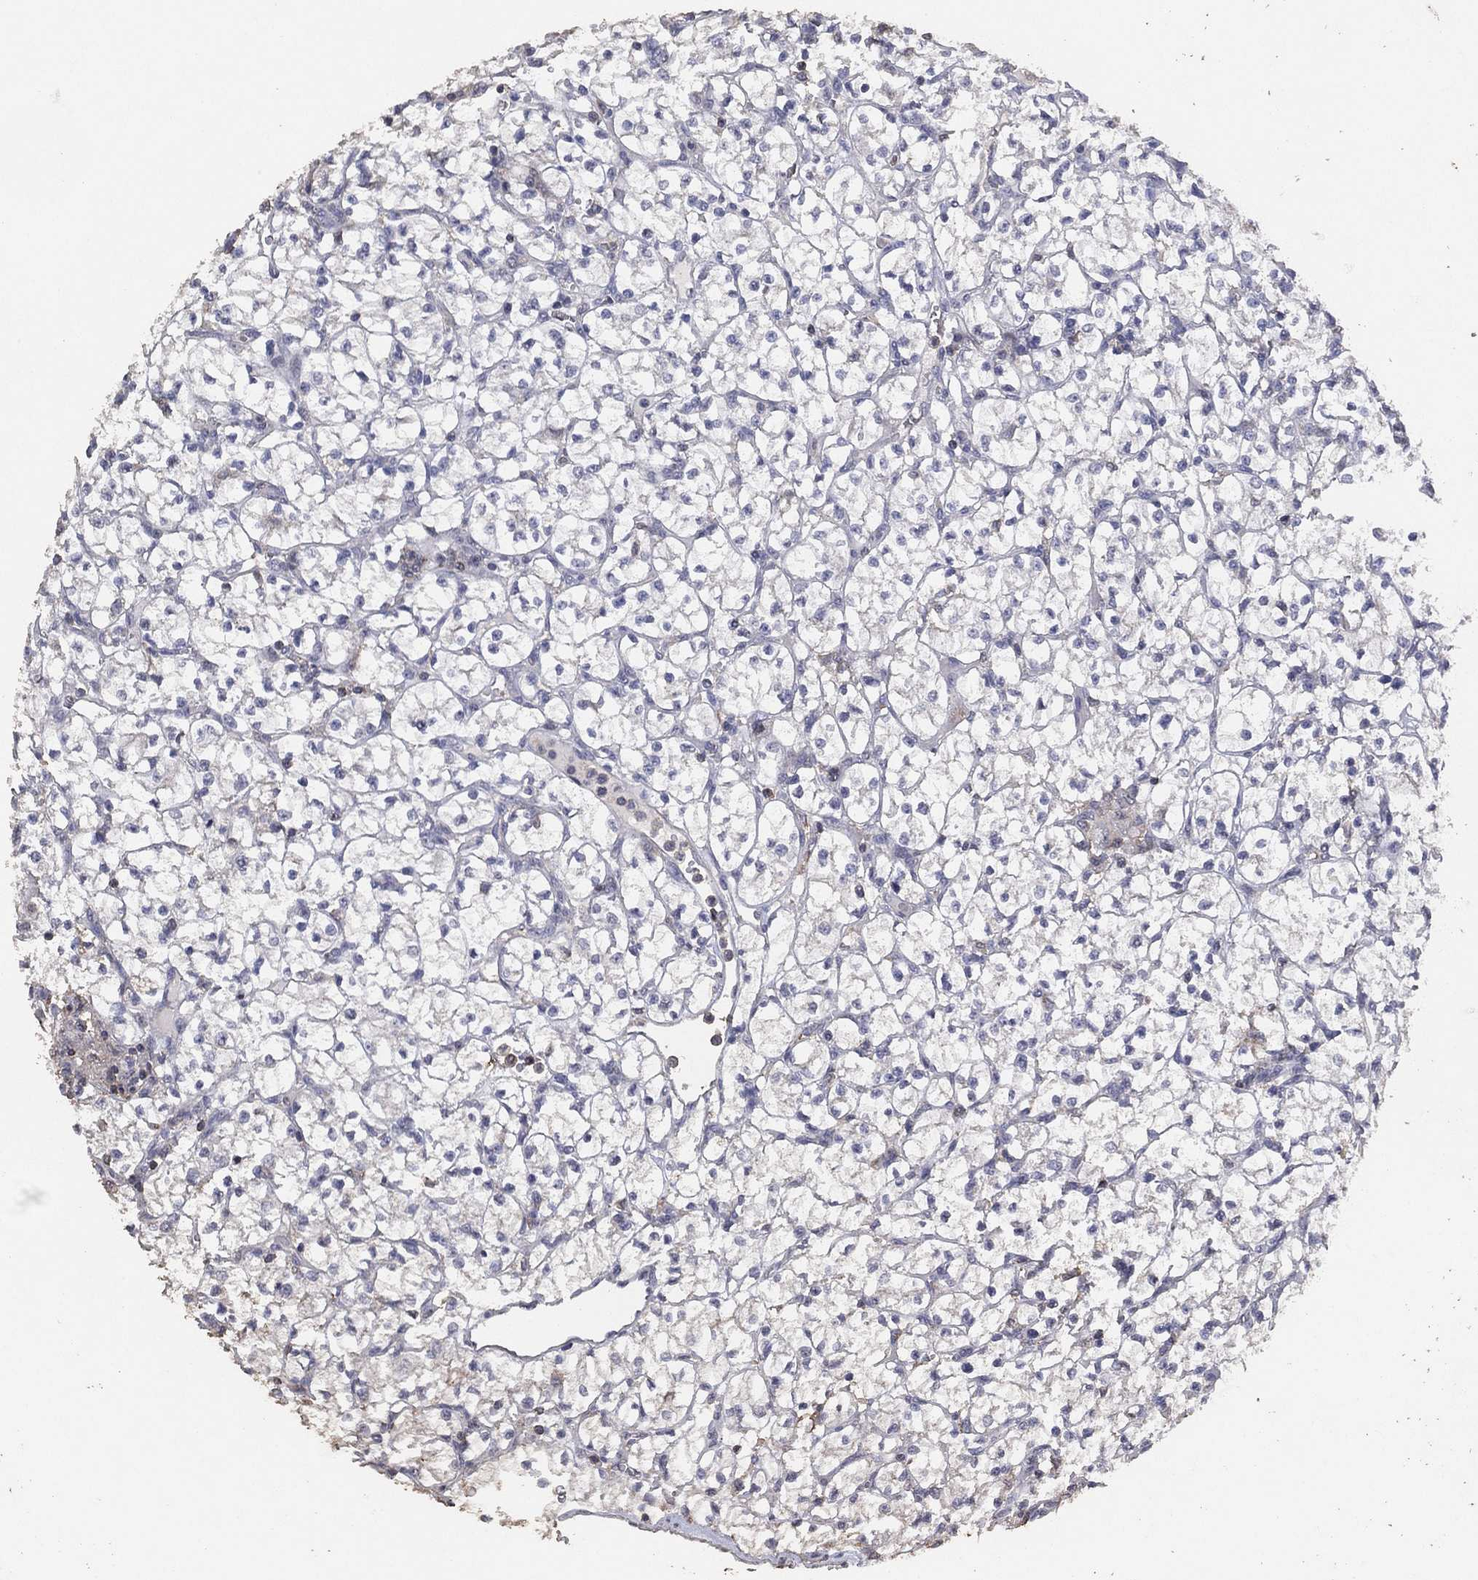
{"staining": {"intensity": "negative", "quantity": "none", "location": "none"}, "tissue": "renal cancer", "cell_type": "Tumor cells", "image_type": "cancer", "snomed": [{"axis": "morphology", "description": "Adenocarcinoma, NOS"}, {"axis": "topography", "description": "Kidney"}], "caption": "Human adenocarcinoma (renal) stained for a protein using immunohistochemistry (IHC) shows no staining in tumor cells.", "gene": "ADPRHL1", "patient": {"sex": "female", "age": 64}}